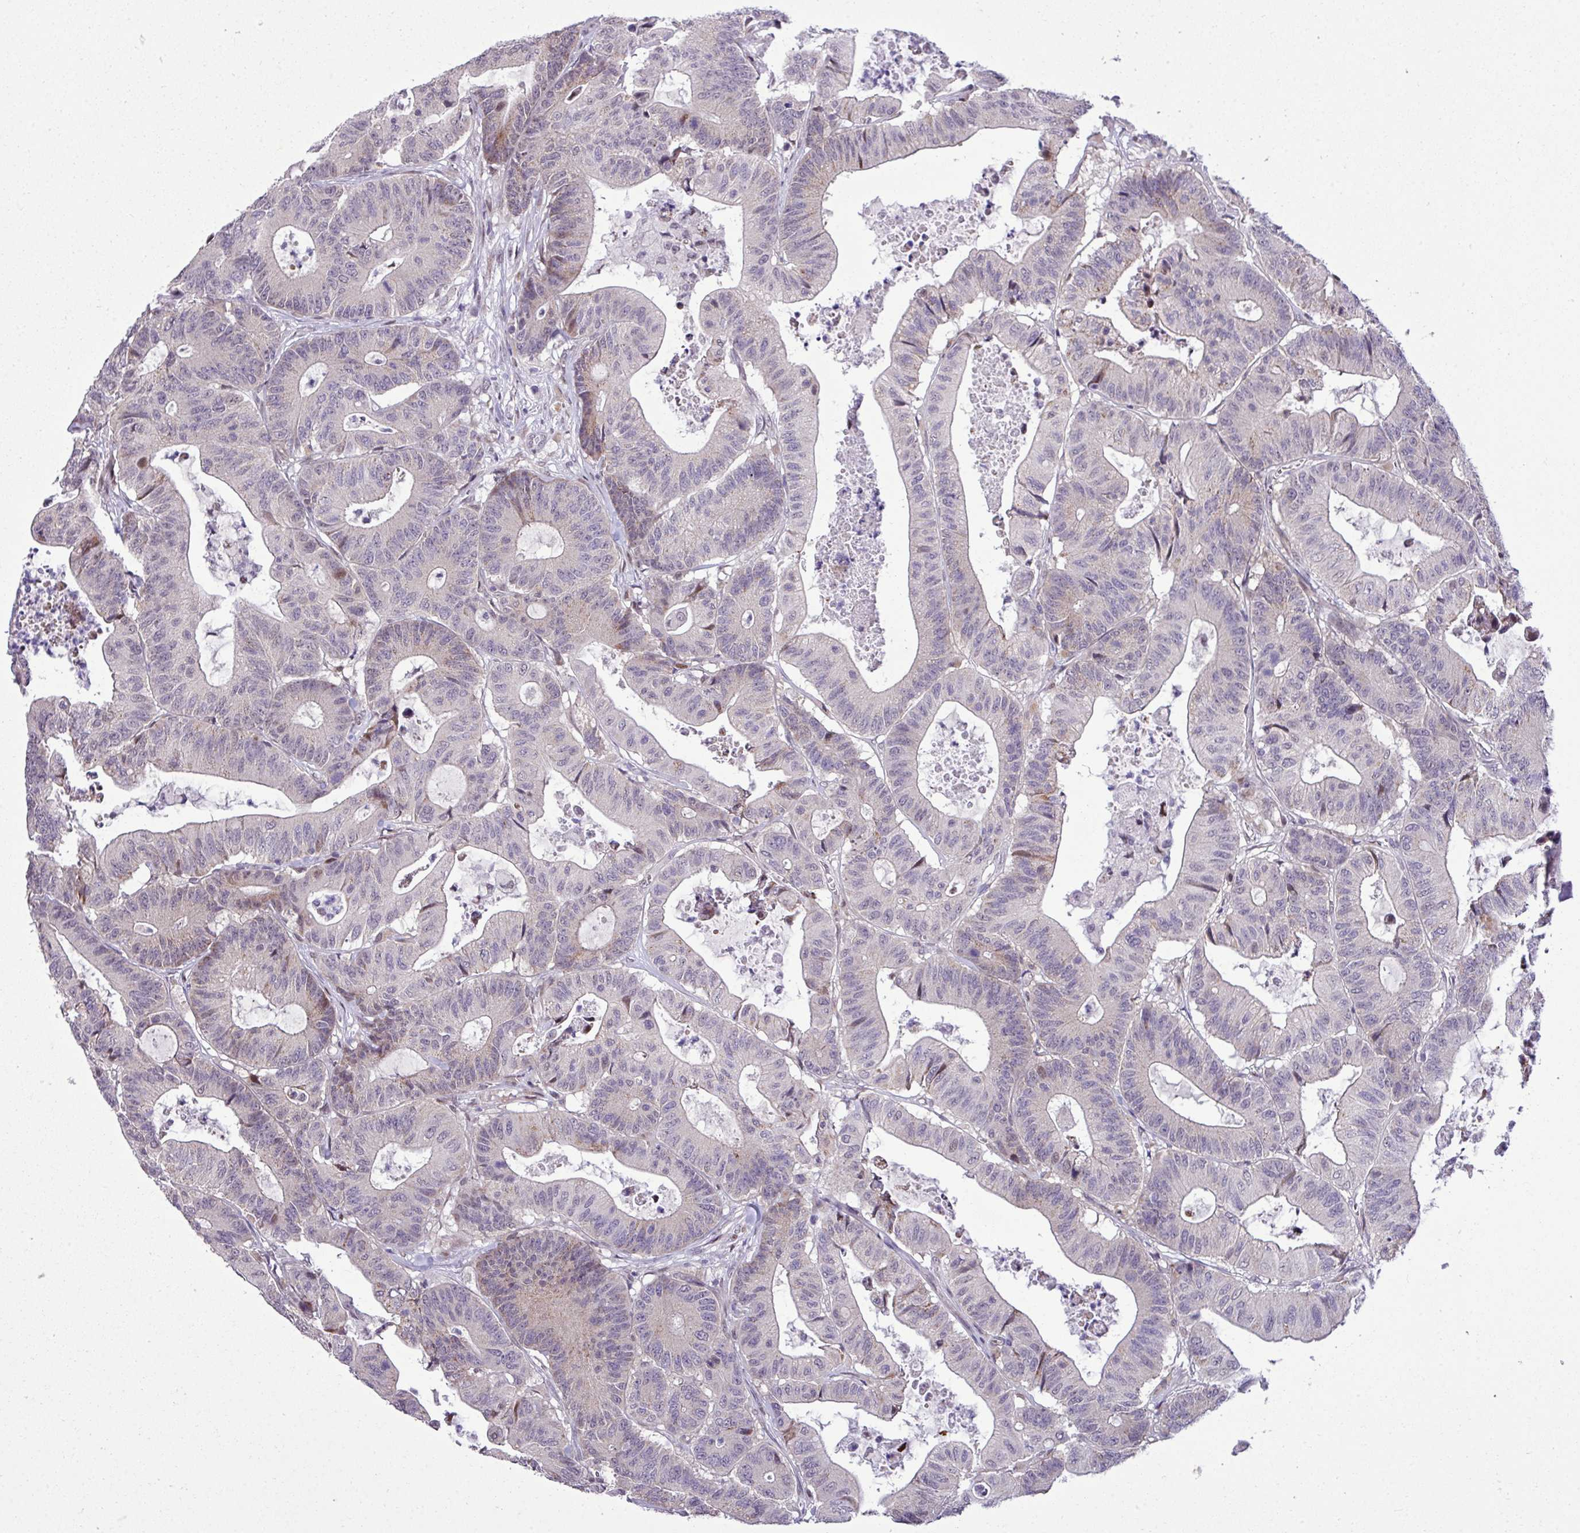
{"staining": {"intensity": "weak", "quantity": "<25%", "location": "cytoplasmic/membranous,nuclear"}, "tissue": "colorectal cancer", "cell_type": "Tumor cells", "image_type": "cancer", "snomed": [{"axis": "morphology", "description": "Adenocarcinoma, NOS"}, {"axis": "topography", "description": "Colon"}], "caption": "Image shows no significant protein expression in tumor cells of adenocarcinoma (colorectal). (Immunohistochemistry, brightfield microscopy, high magnification).", "gene": "ZNF354A", "patient": {"sex": "female", "age": 84}}